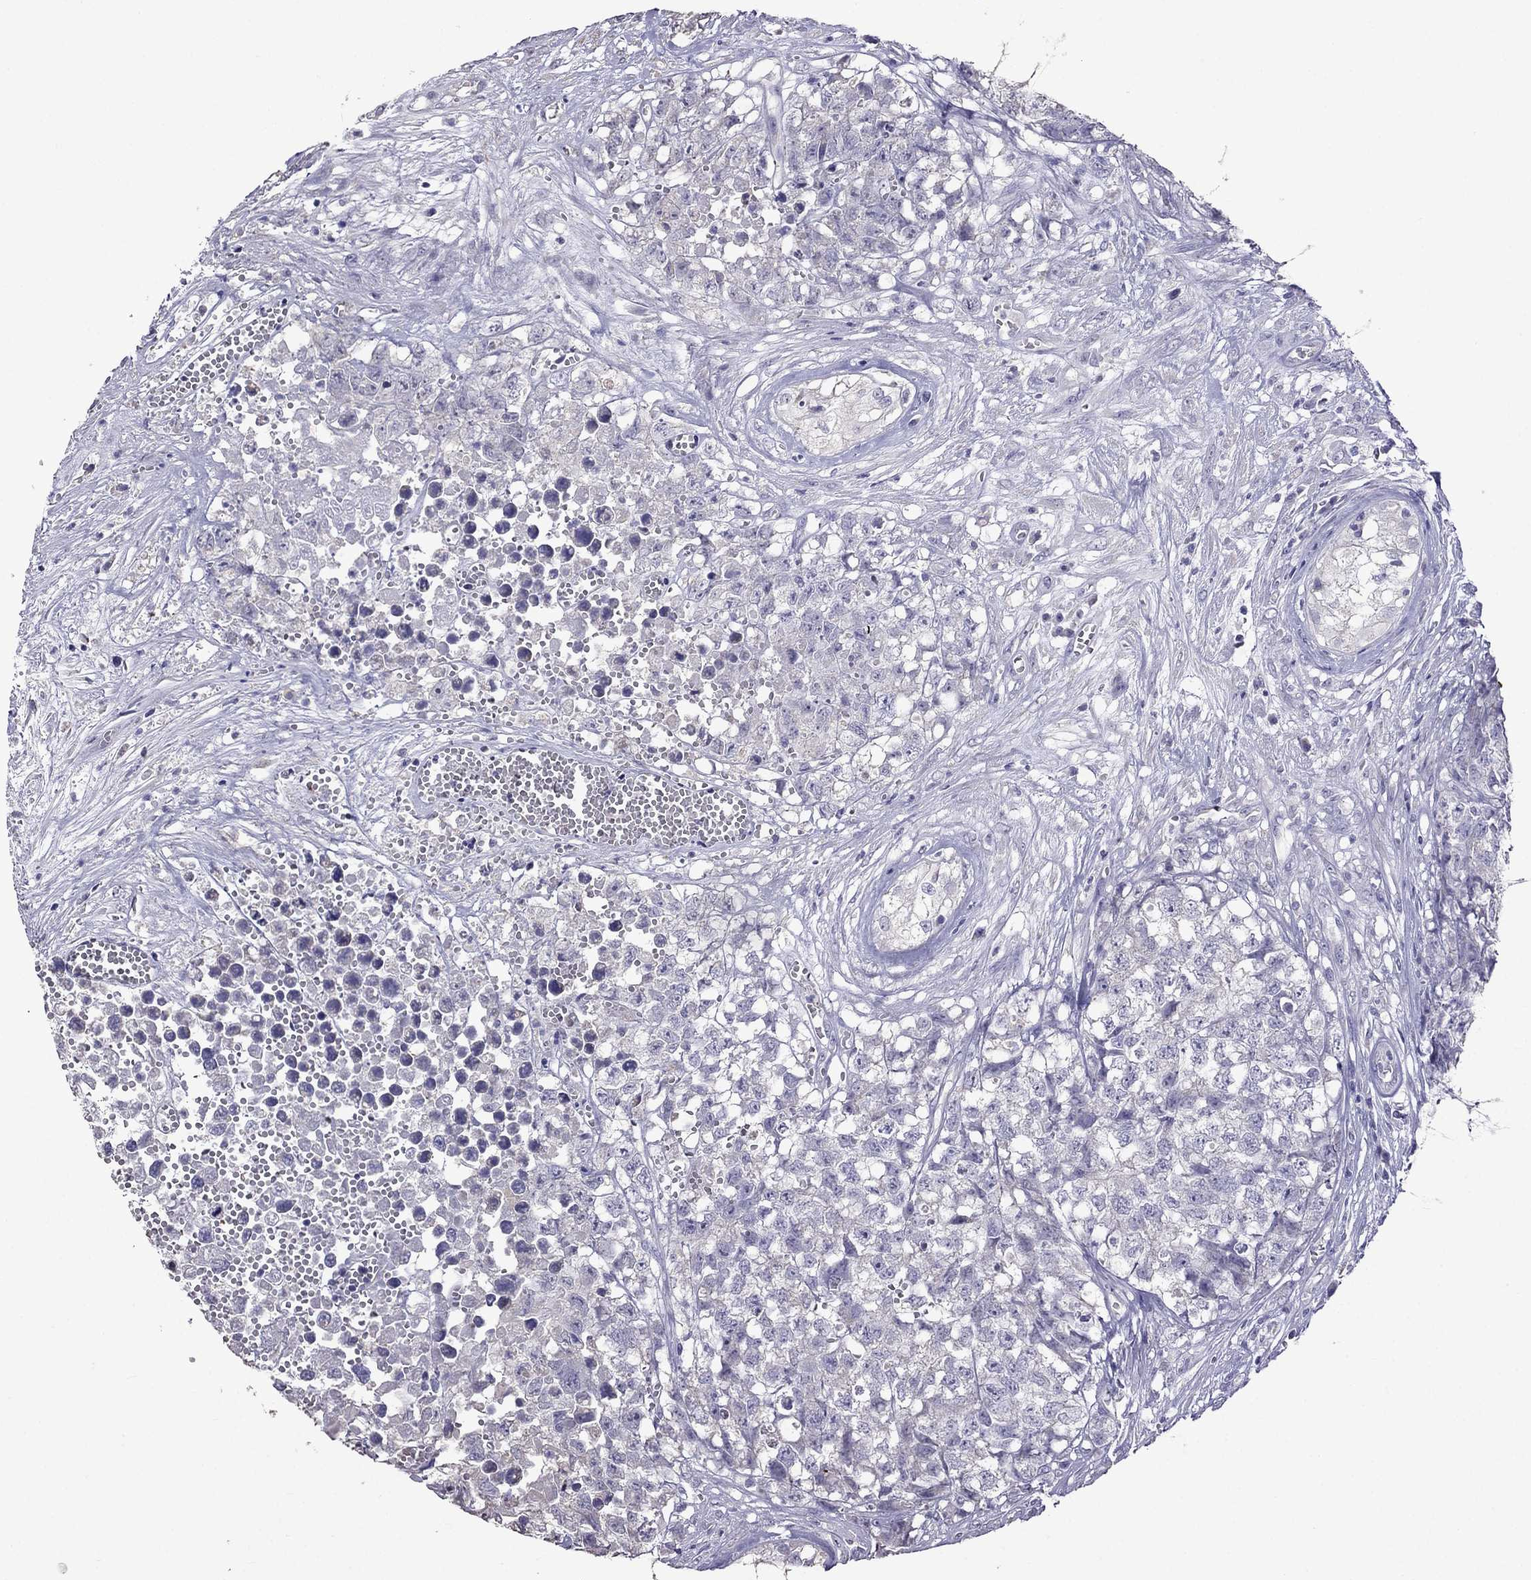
{"staining": {"intensity": "negative", "quantity": "none", "location": "none"}, "tissue": "testis cancer", "cell_type": "Tumor cells", "image_type": "cancer", "snomed": [{"axis": "morphology", "description": "Seminoma, NOS"}, {"axis": "morphology", "description": "Carcinoma, Embryonal, NOS"}, {"axis": "topography", "description": "Testis"}], "caption": "This is an IHC image of human testis embryonal carcinoma. There is no expression in tumor cells.", "gene": "AK5", "patient": {"sex": "male", "age": 22}}